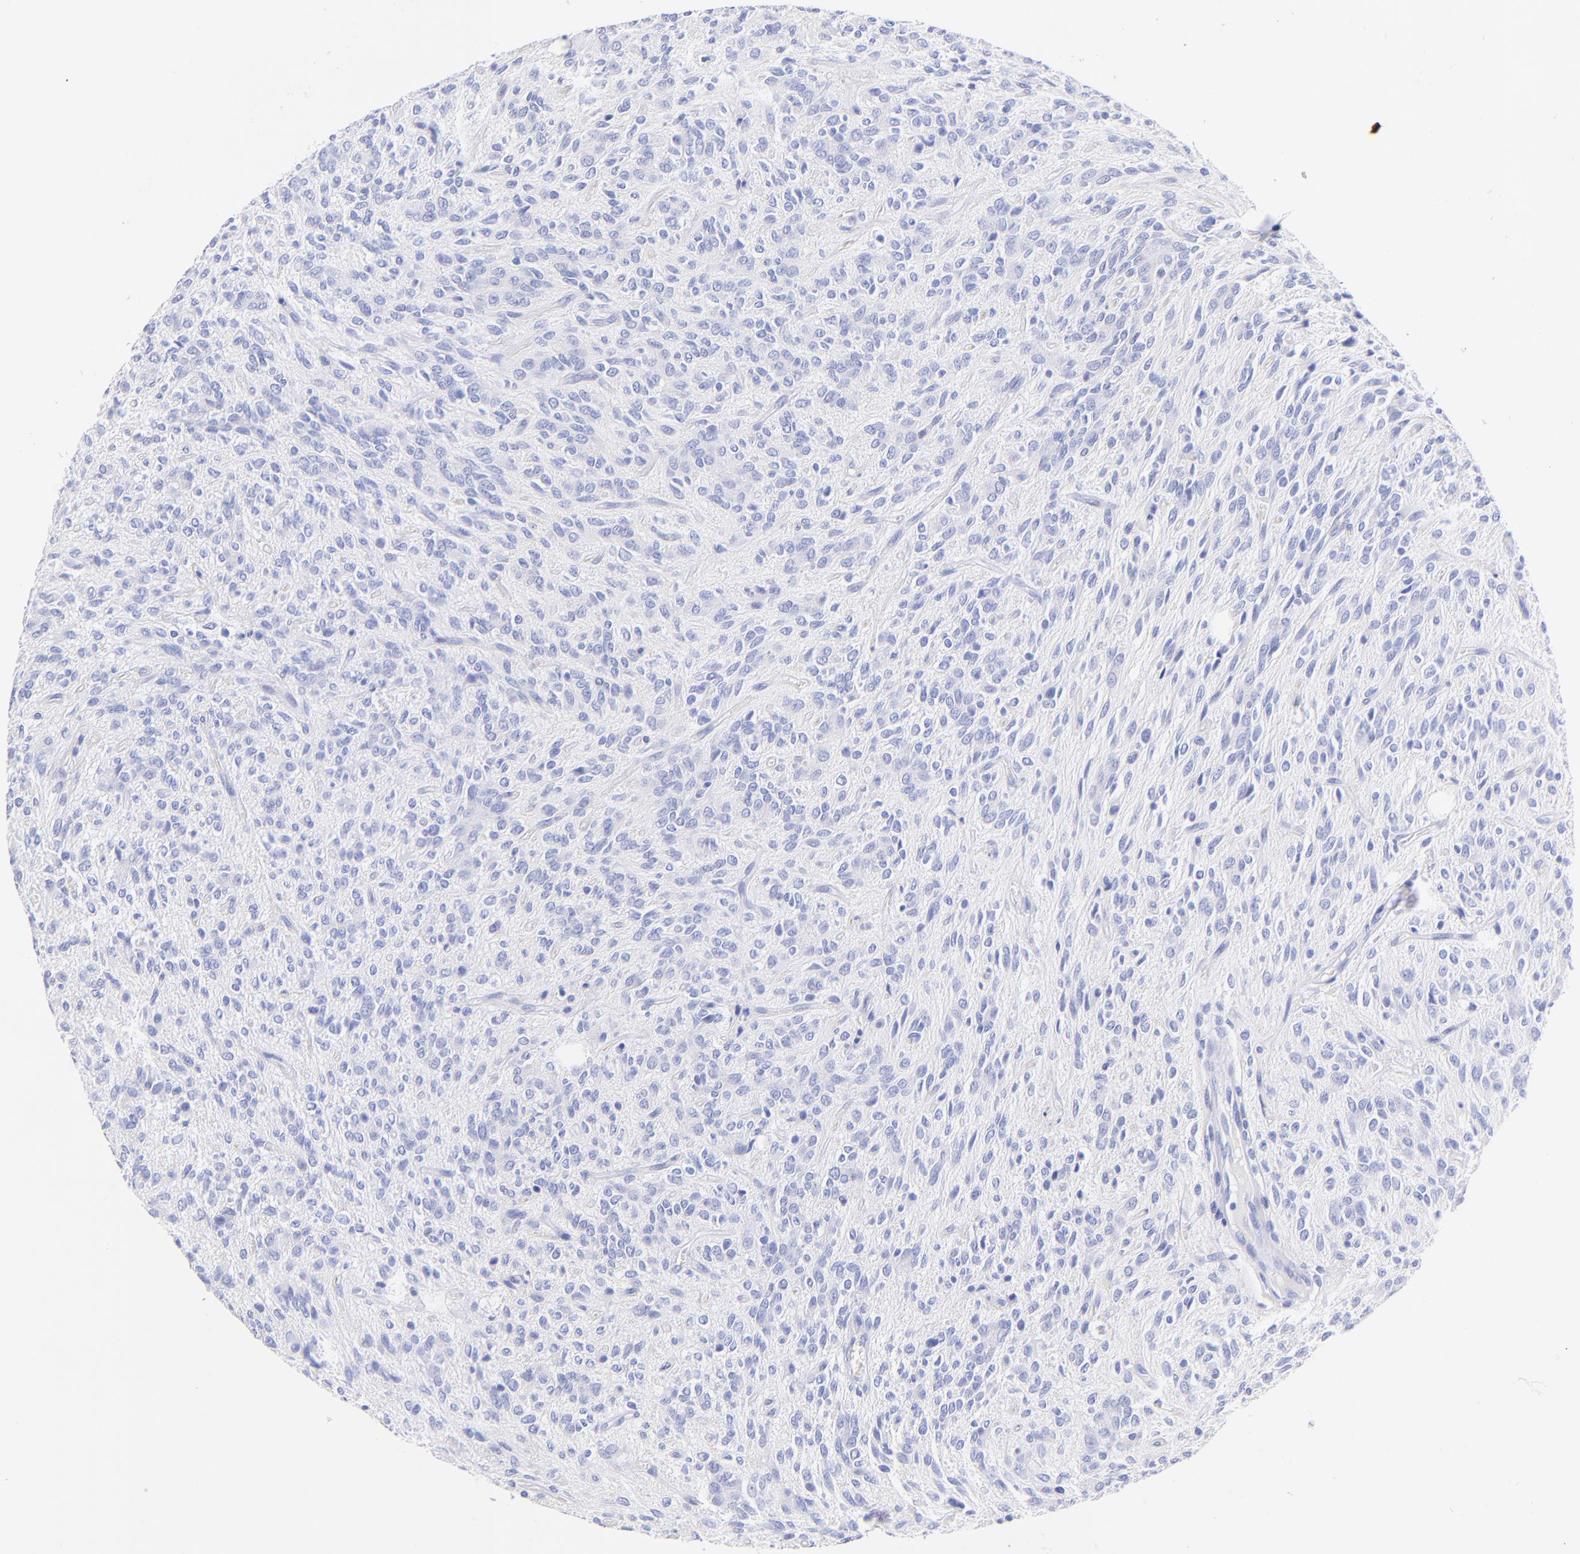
{"staining": {"intensity": "negative", "quantity": "none", "location": "none"}, "tissue": "glioma", "cell_type": "Tumor cells", "image_type": "cancer", "snomed": [{"axis": "morphology", "description": "Glioma, malignant, Low grade"}, {"axis": "topography", "description": "Brain"}], "caption": "A histopathology image of human malignant glioma (low-grade) is negative for staining in tumor cells. (DAB (3,3'-diaminobenzidine) immunohistochemistry (IHC) with hematoxylin counter stain).", "gene": "KRT19", "patient": {"sex": "female", "age": 15}}